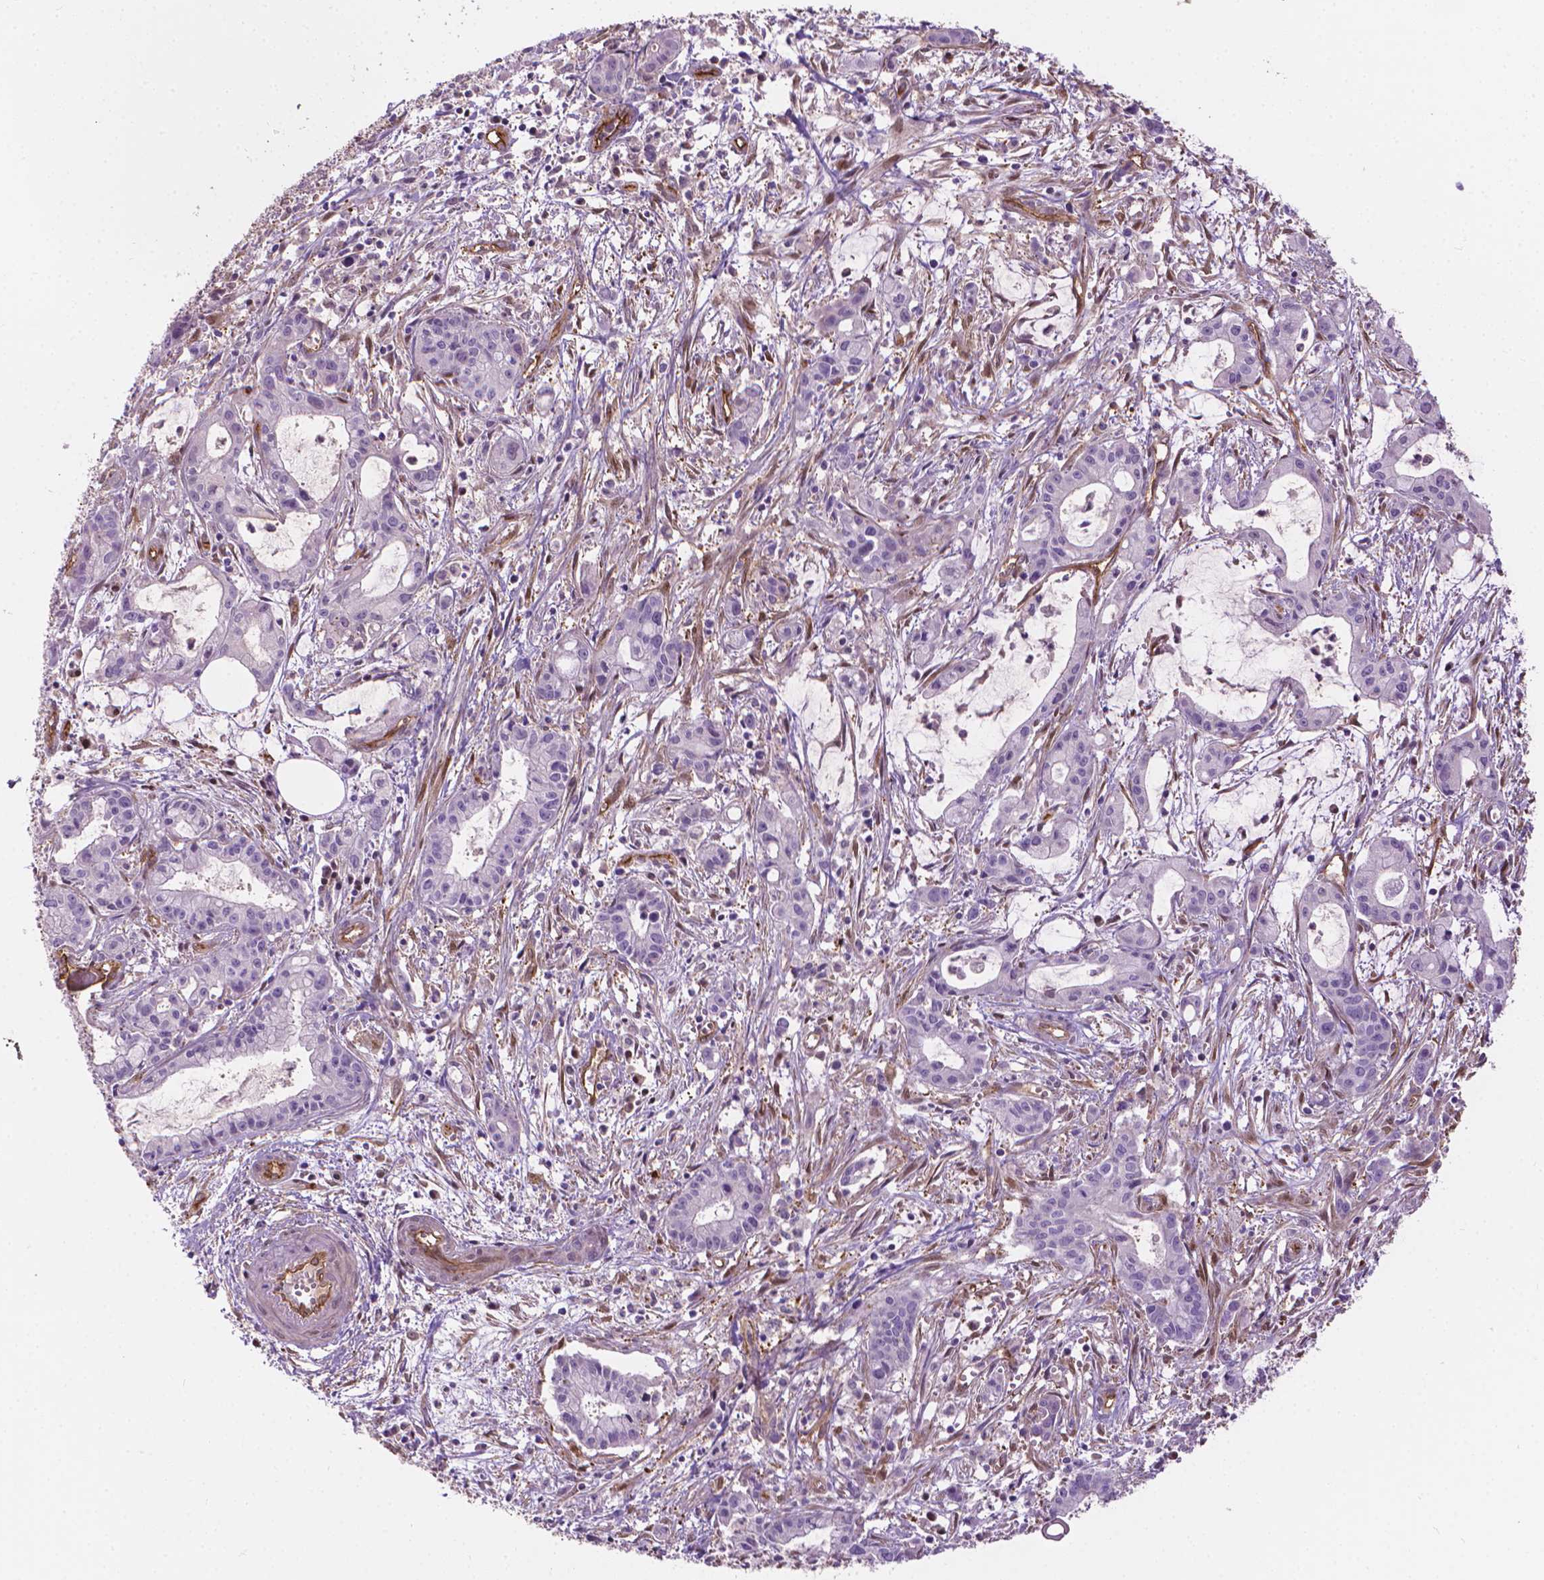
{"staining": {"intensity": "negative", "quantity": "none", "location": "none"}, "tissue": "pancreatic cancer", "cell_type": "Tumor cells", "image_type": "cancer", "snomed": [{"axis": "morphology", "description": "Adenocarcinoma, NOS"}, {"axis": "topography", "description": "Pancreas"}], "caption": "Protein analysis of pancreatic adenocarcinoma shows no significant staining in tumor cells.", "gene": "CLIC4", "patient": {"sex": "male", "age": 48}}